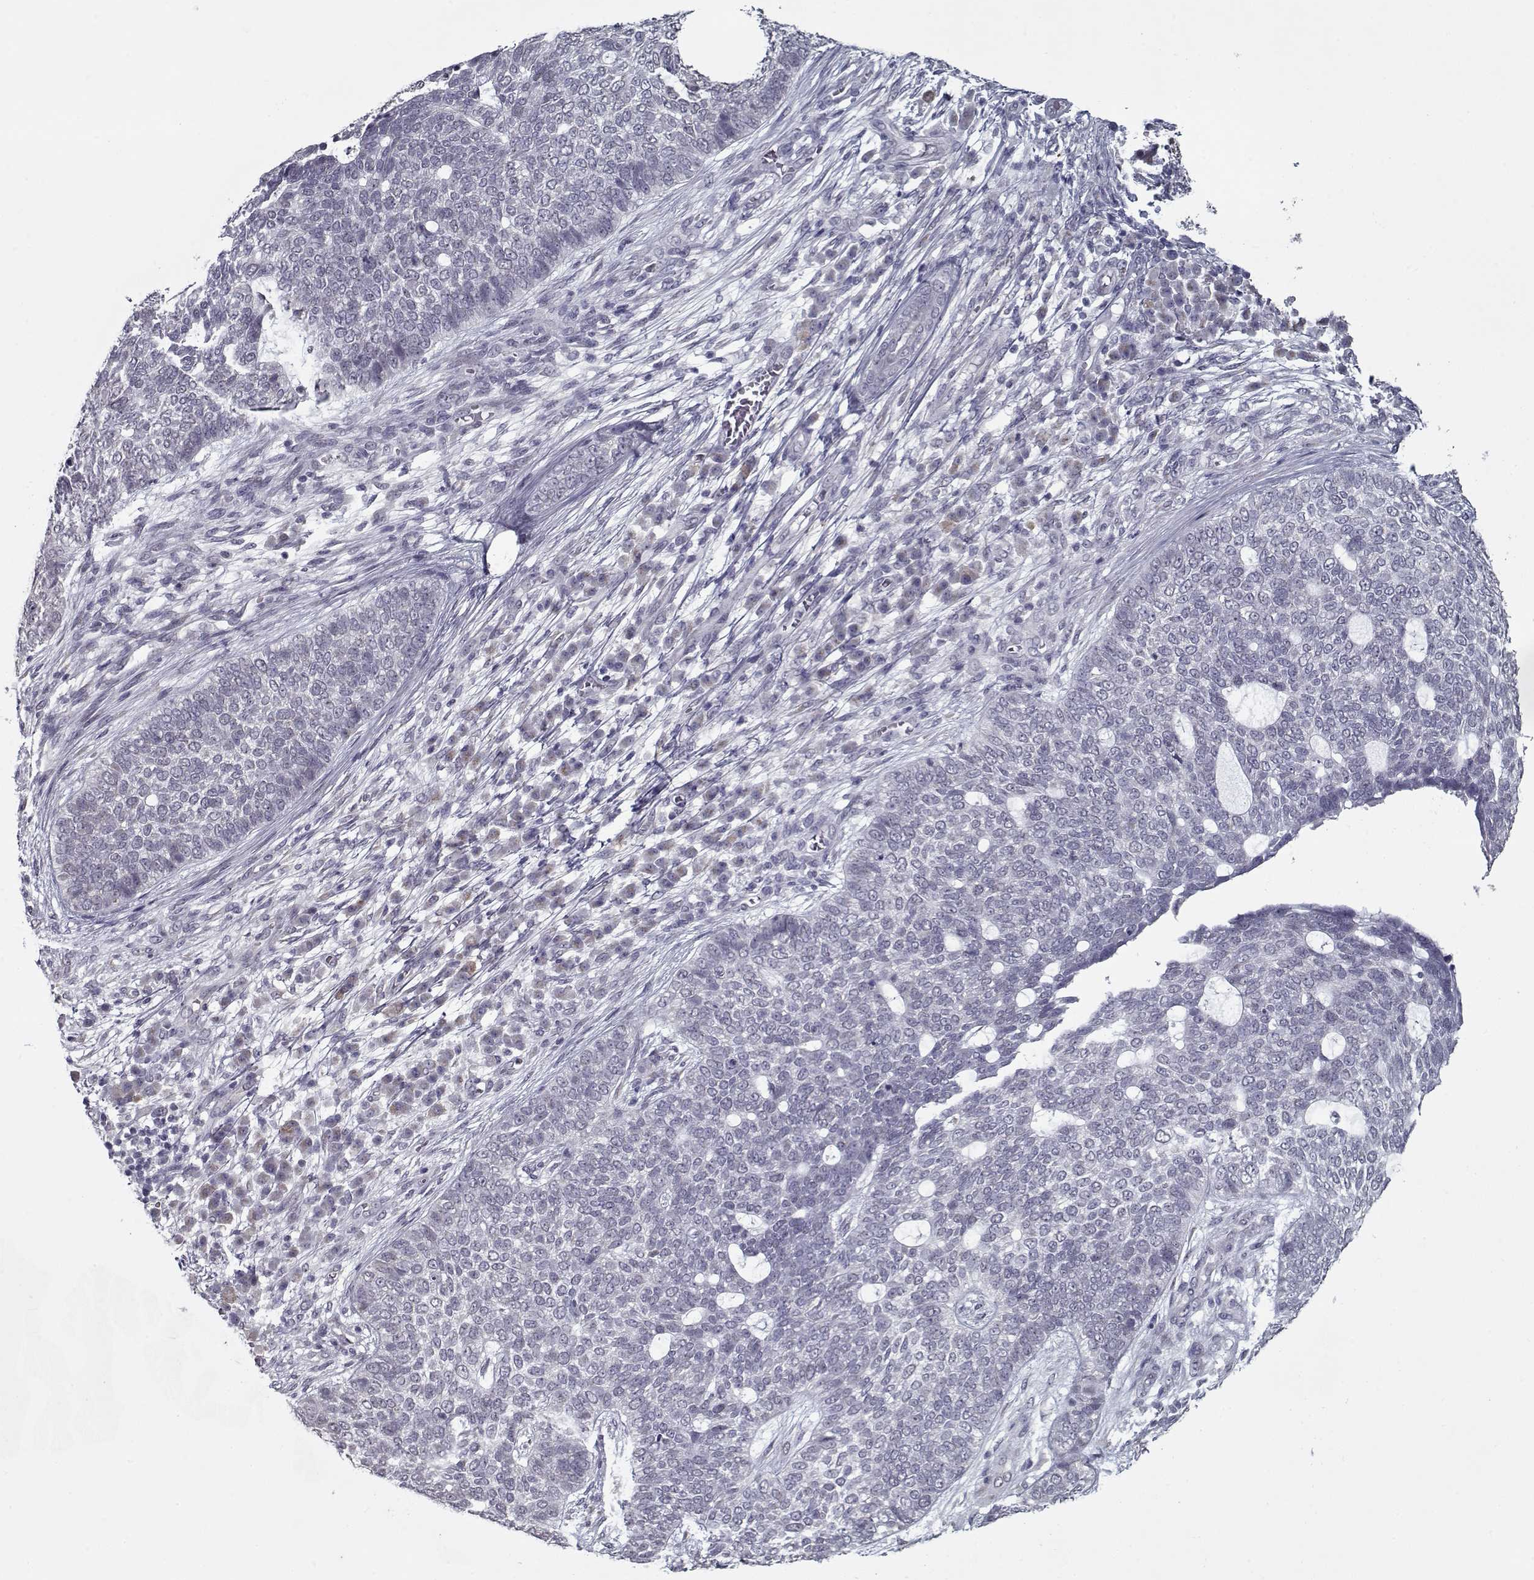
{"staining": {"intensity": "negative", "quantity": "none", "location": "none"}, "tissue": "skin cancer", "cell_type": "Tumor cells", "image_type": "cancer", "snomed": [{"axis": "morphology", "description": "Basal cell carcinoma"}, {"axis": "topography", "description": "Skin"}], "caption": "Protein analysis of skin cancer (basal cell carcinoma) exhibits no significant positivity in tumor cells. (IHC, brightfield microscopy, high magnification).", "gene": "SEC16B", "patient": {"sex": "female", "age": 69}}